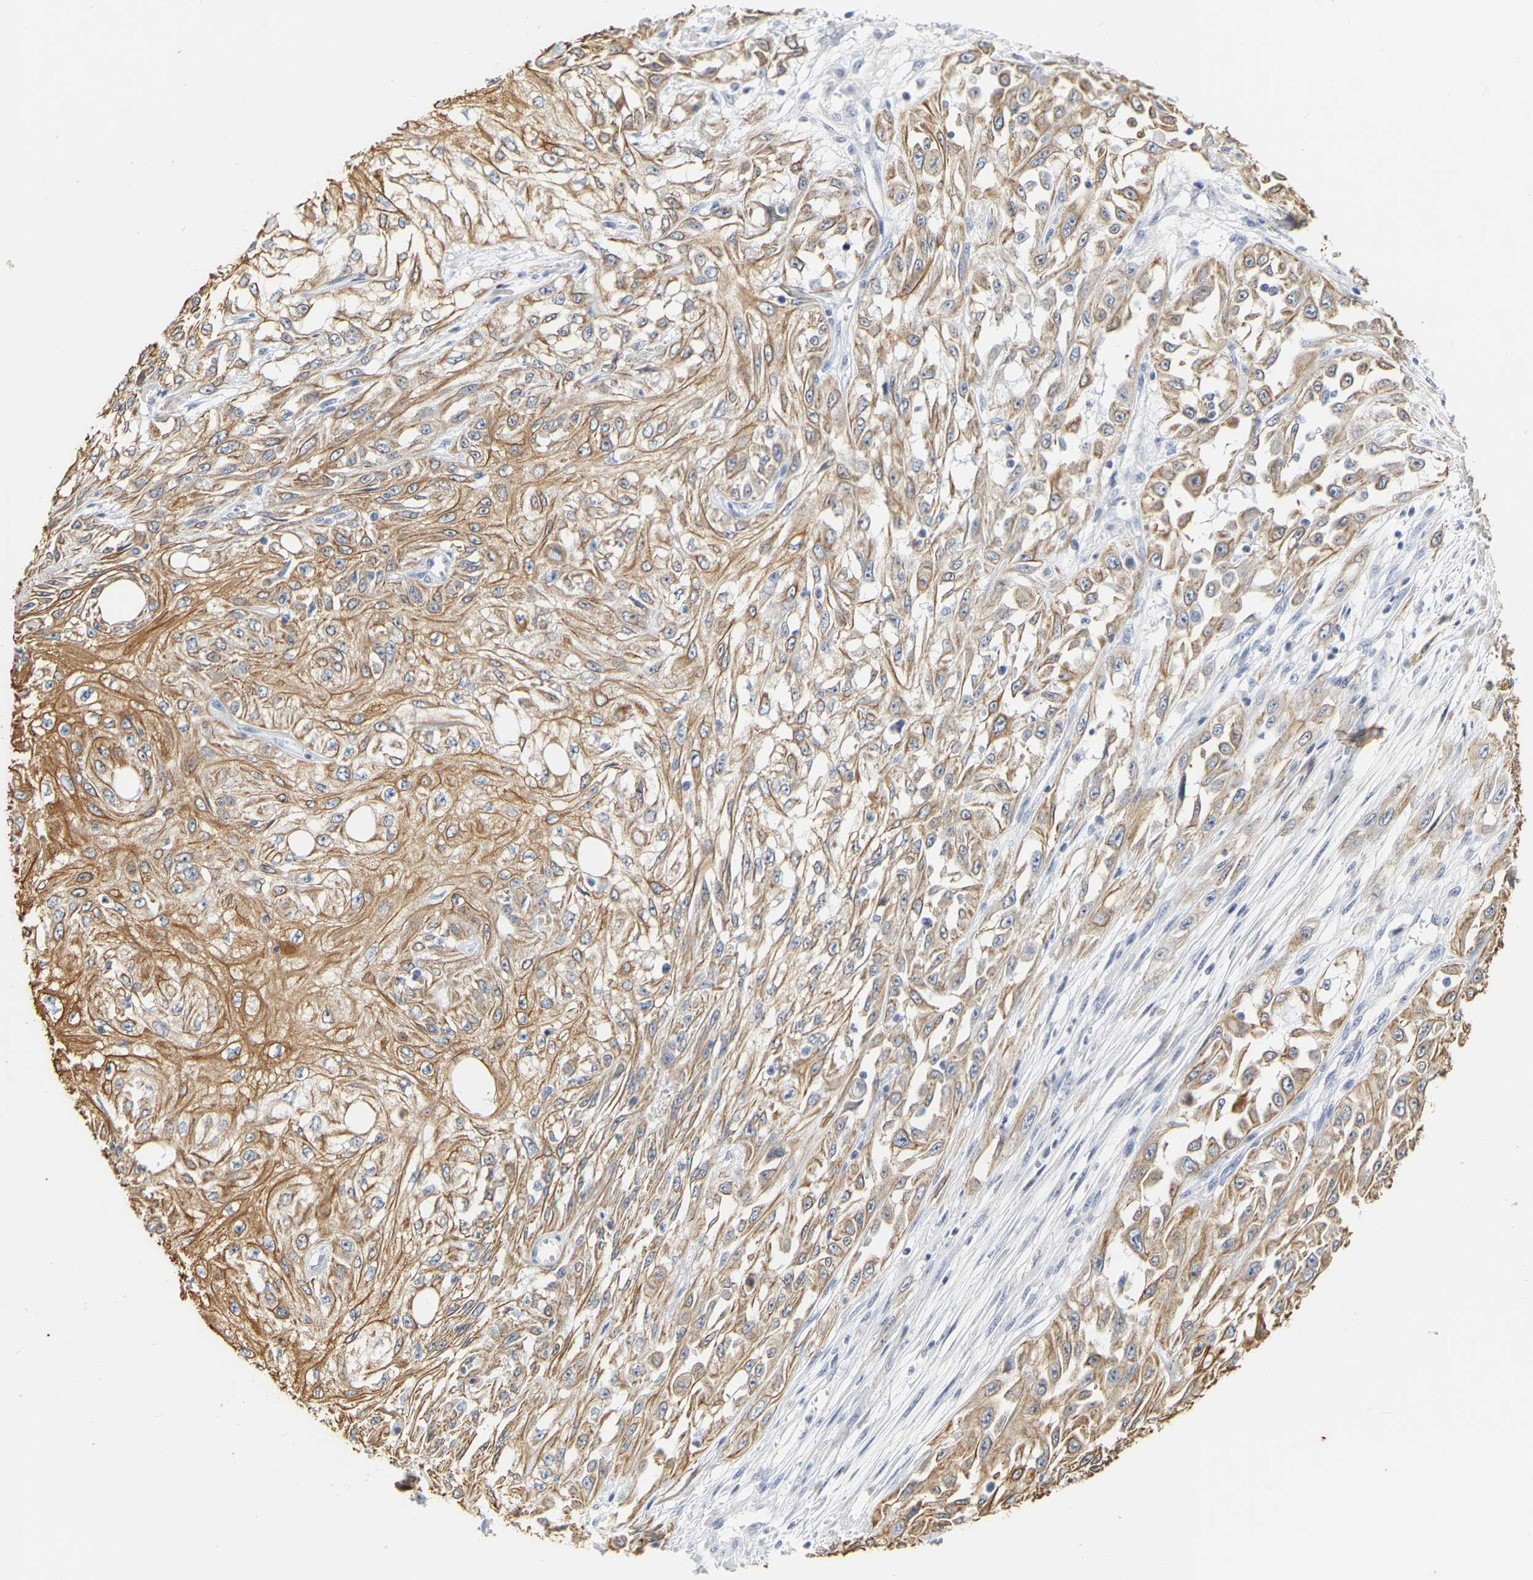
{"staining": {"intensity": "moderate", "quantity": ">75%", "location": "cytoplasmic/membranous"}, "tissue": "skin cancer", "cell_type": "Tumor cells", "image_type": "cancer", "snomed": [{"axis": "morphology", "description": "Squamous cell carcinoma, NOS"}, {"axis": "morphology", "description": "Squamous cell carcinoma, metastatic, NOS"}, {"axis": "topography", "description": "Skin"}, {"axis": "topography", "description": "Lymph node"}], "caption": "Immunohistochemistry (IHC) of human skin metastatic squamous cell carcinoma reveals medium levels of moderate cytoplasmic/membranous positivity in approximately >75% of tumor cells.", "gene": "KRT76", "patient": {"sex": "male", "age": 75}}